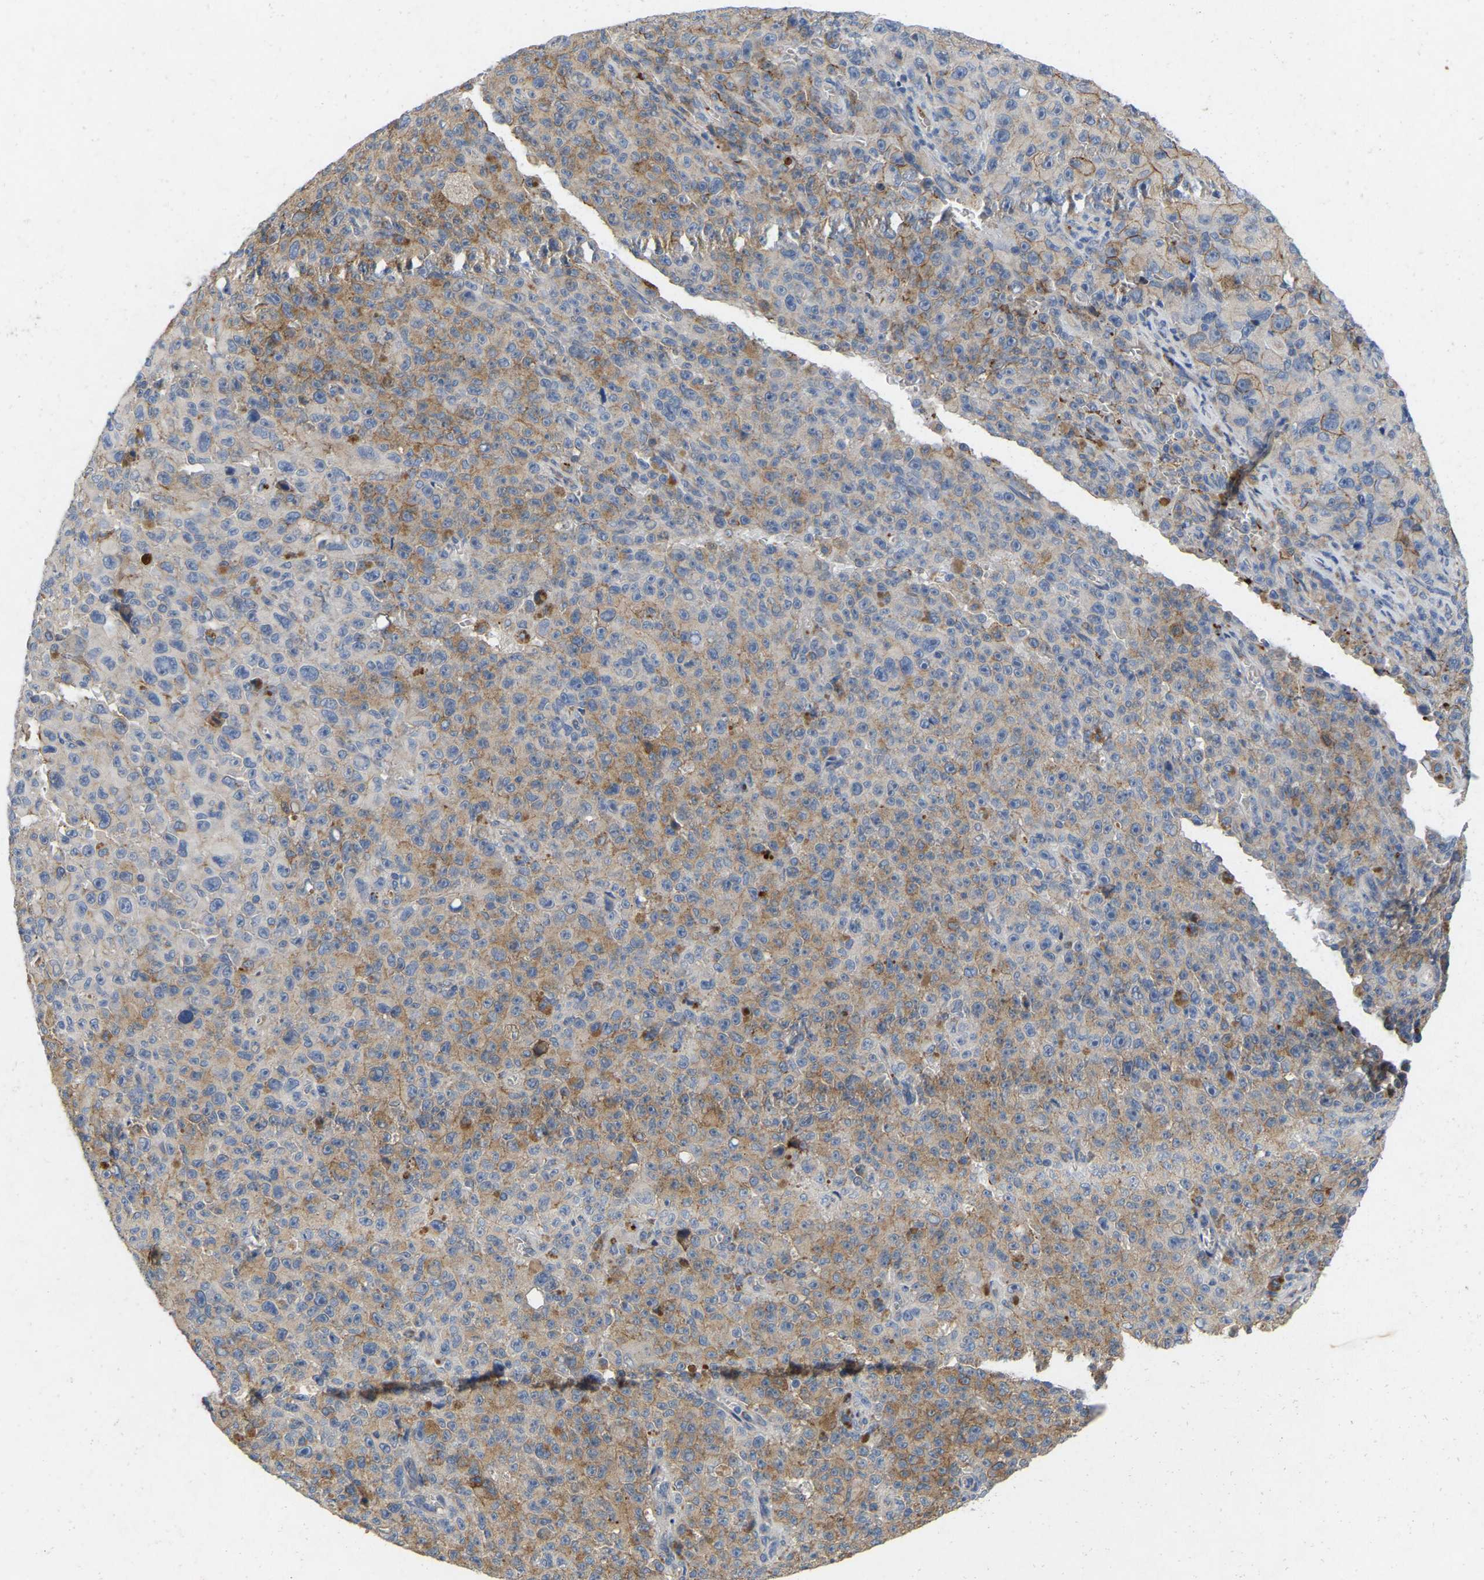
{"staining": {"intensity": "weak", "quantity": "25%-75%", "location": "cytoplasmic/membranous"}, "tissue": "melanoma", "cell_type": "Tumor cells", "image_type": "cancer", "snomed": [{"axis": "morphology", "description": "Malignant melanoma, NOS"}, {"axis": "topography", "description": "Skin"}], "caption": "Immunohistochemistry (IHC) of malignant melanoma exhibits low levels of weak cytoplasmic/membranous staining in about 25%-75% of tumor cells.", "gene": "RHEB", "patient": {"sex": "female", "age": 82}}